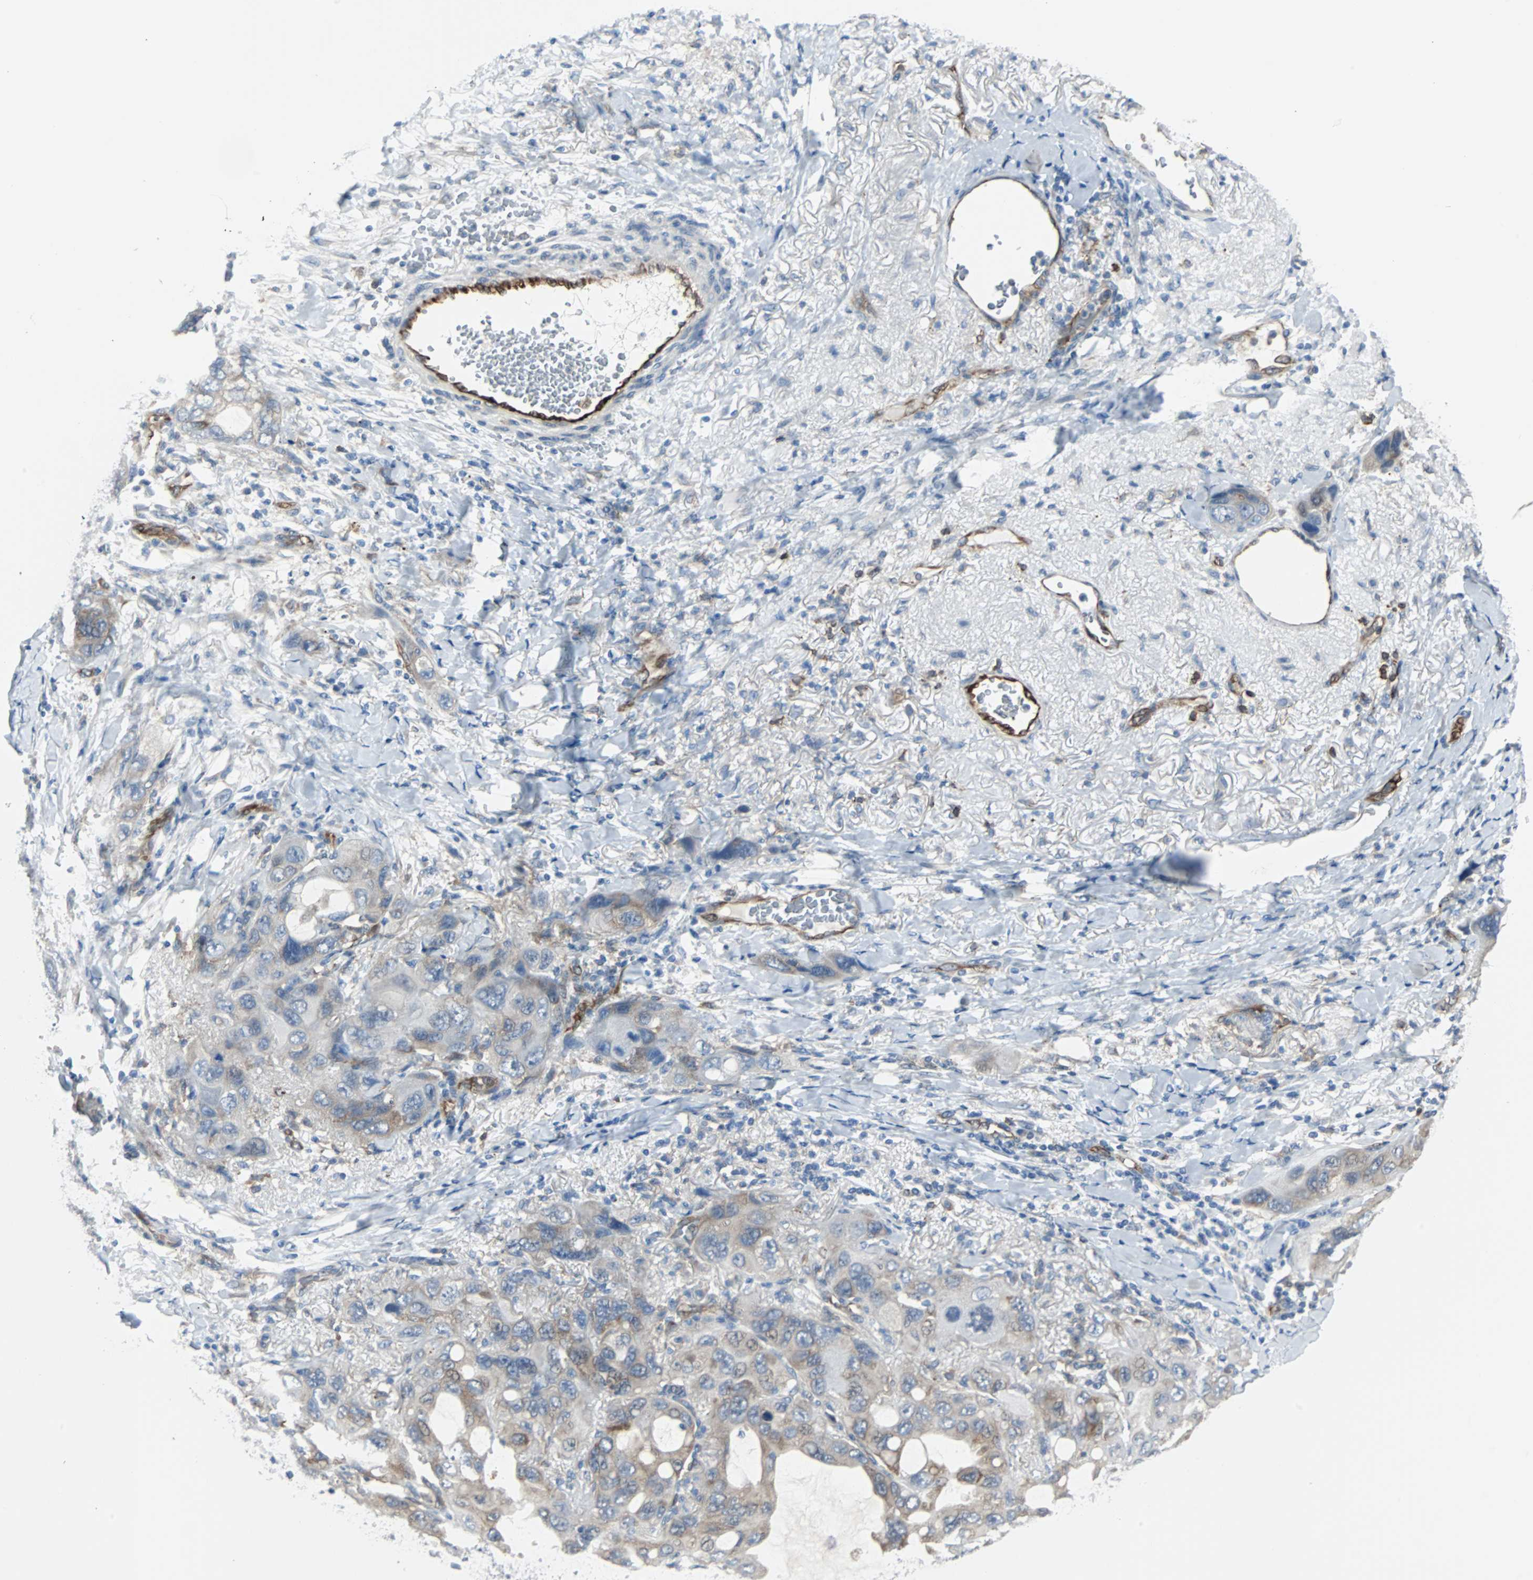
{"staining": {"intensity": "moderate", "quantity": "25%-75%", "location": "cytoplasmic/membranous"}, "tissue": "lung cancer", "cell_type": "Tumor cells", "image_type": "cancer", "snomed": [{"axis": "morphology", "description": "Squamous cell carcinoma, NOS"}, {"axis": "topography", "description": "Lung"}], "caption": "High-power microscopy captured an immunohistochemistry histopathology image of lung cancer, revealing moderate cytoplasmic/membranous expression in approximately 25%-75% of tumor cells. The staining is performed using DAB (3,3'-diaminobenzidine) brown chromogen to label protein expression. The nuclei are counter-stained blue using hematoxylin.", "gene": "SWAP70", "patient": {"sex": "female", "age": 73}}